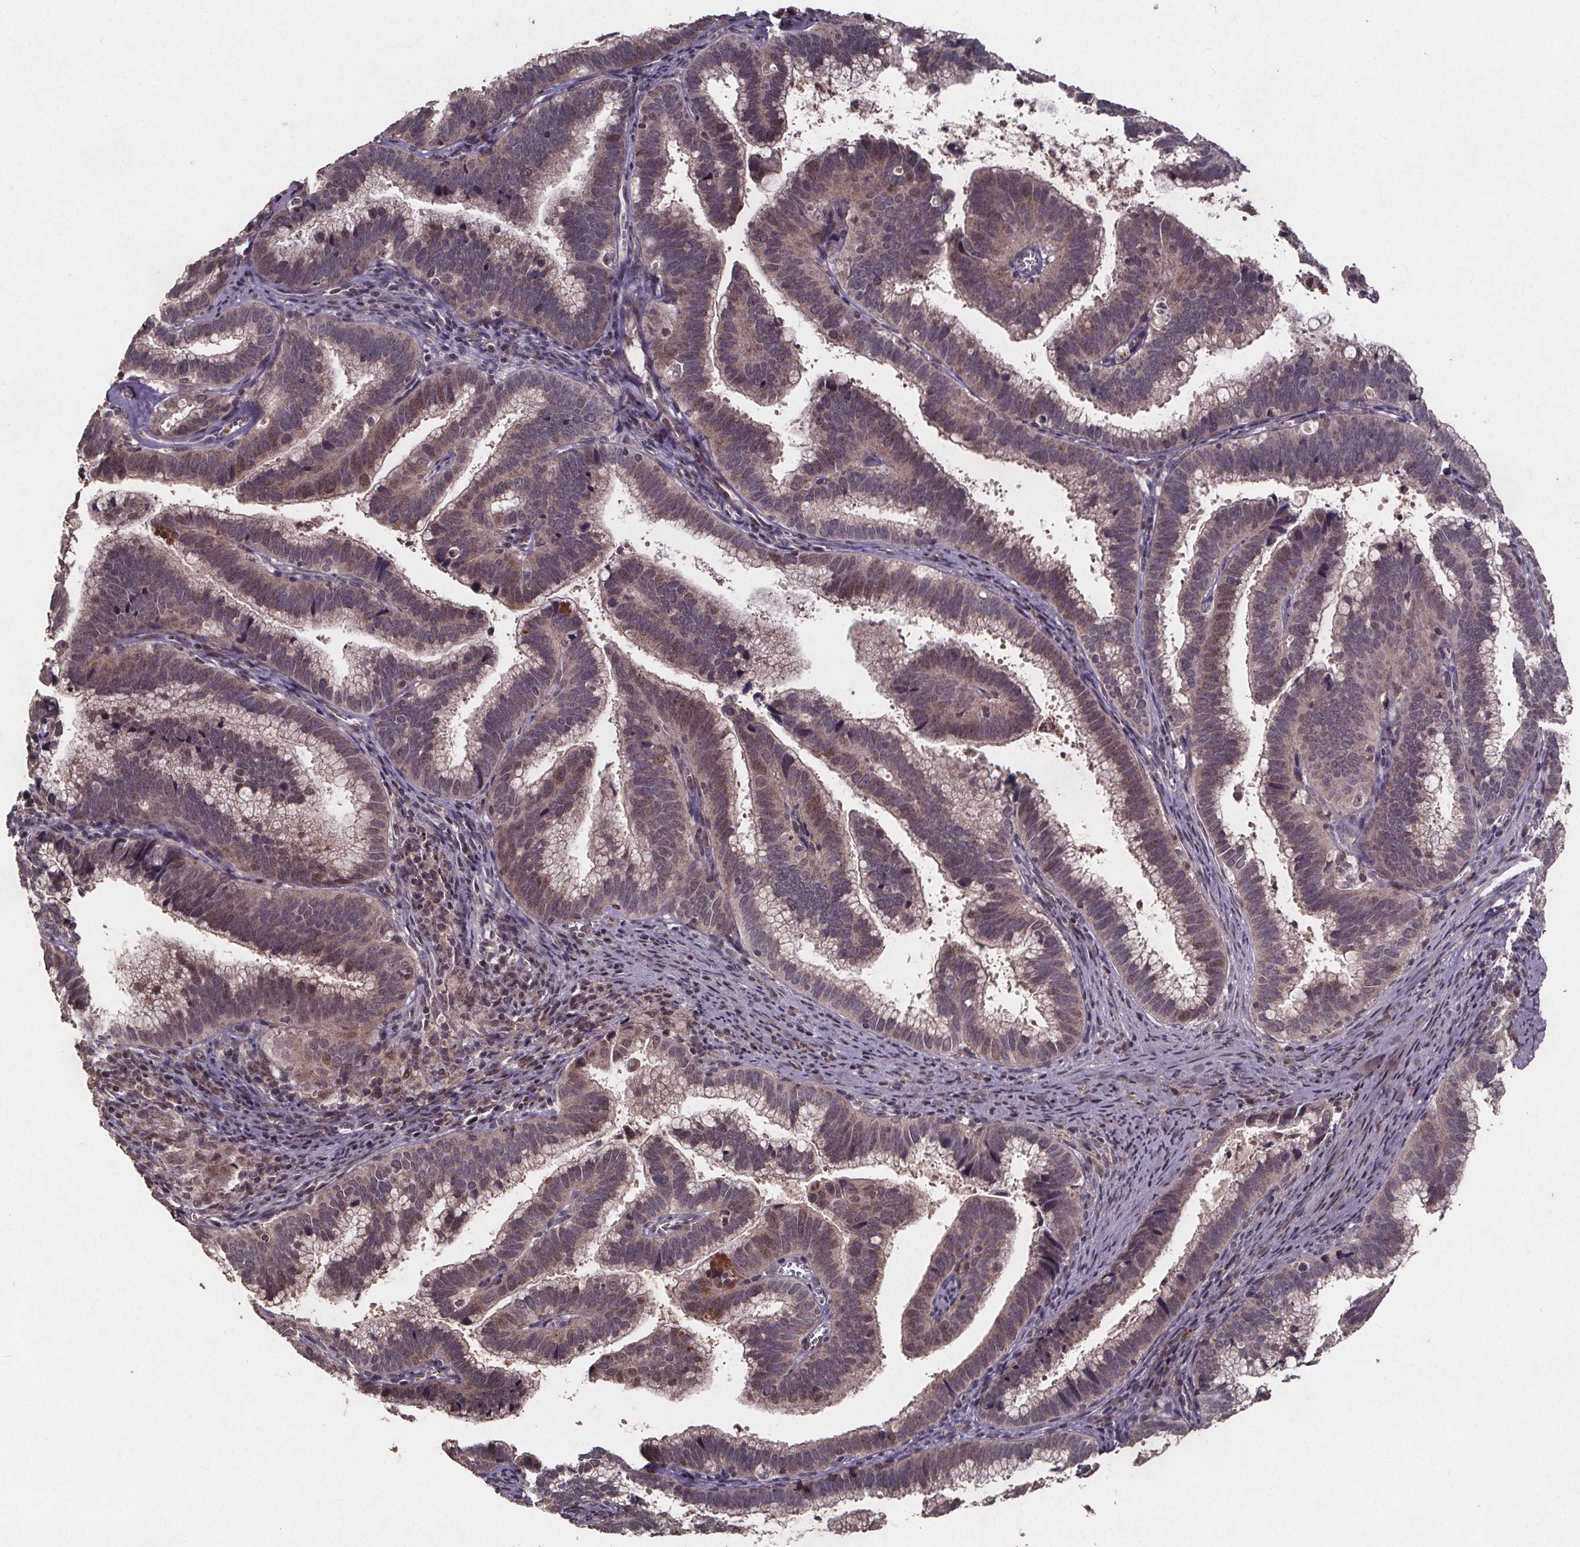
{"staining": {"intensity": "weak", "quantity": "25%-75%", "location": "nuclear"}, "tissue": "cervical cancer", "cell_type": "Tumor cells", "image_type": "cancer", "snomed": [{"axis": "morphology", "description": "Adenocarcinoma, NOS"}, {"axis": "topography", "description": "Cervix"}], "caption": "Human cervical cancer (adenocarcinoma) stained for a protein (brown) reveals weak nuclear positive expression in about 25%-75% of tumor cells.", "gene": "GPX3", "patient": {"sex": "female", "age": 61}}